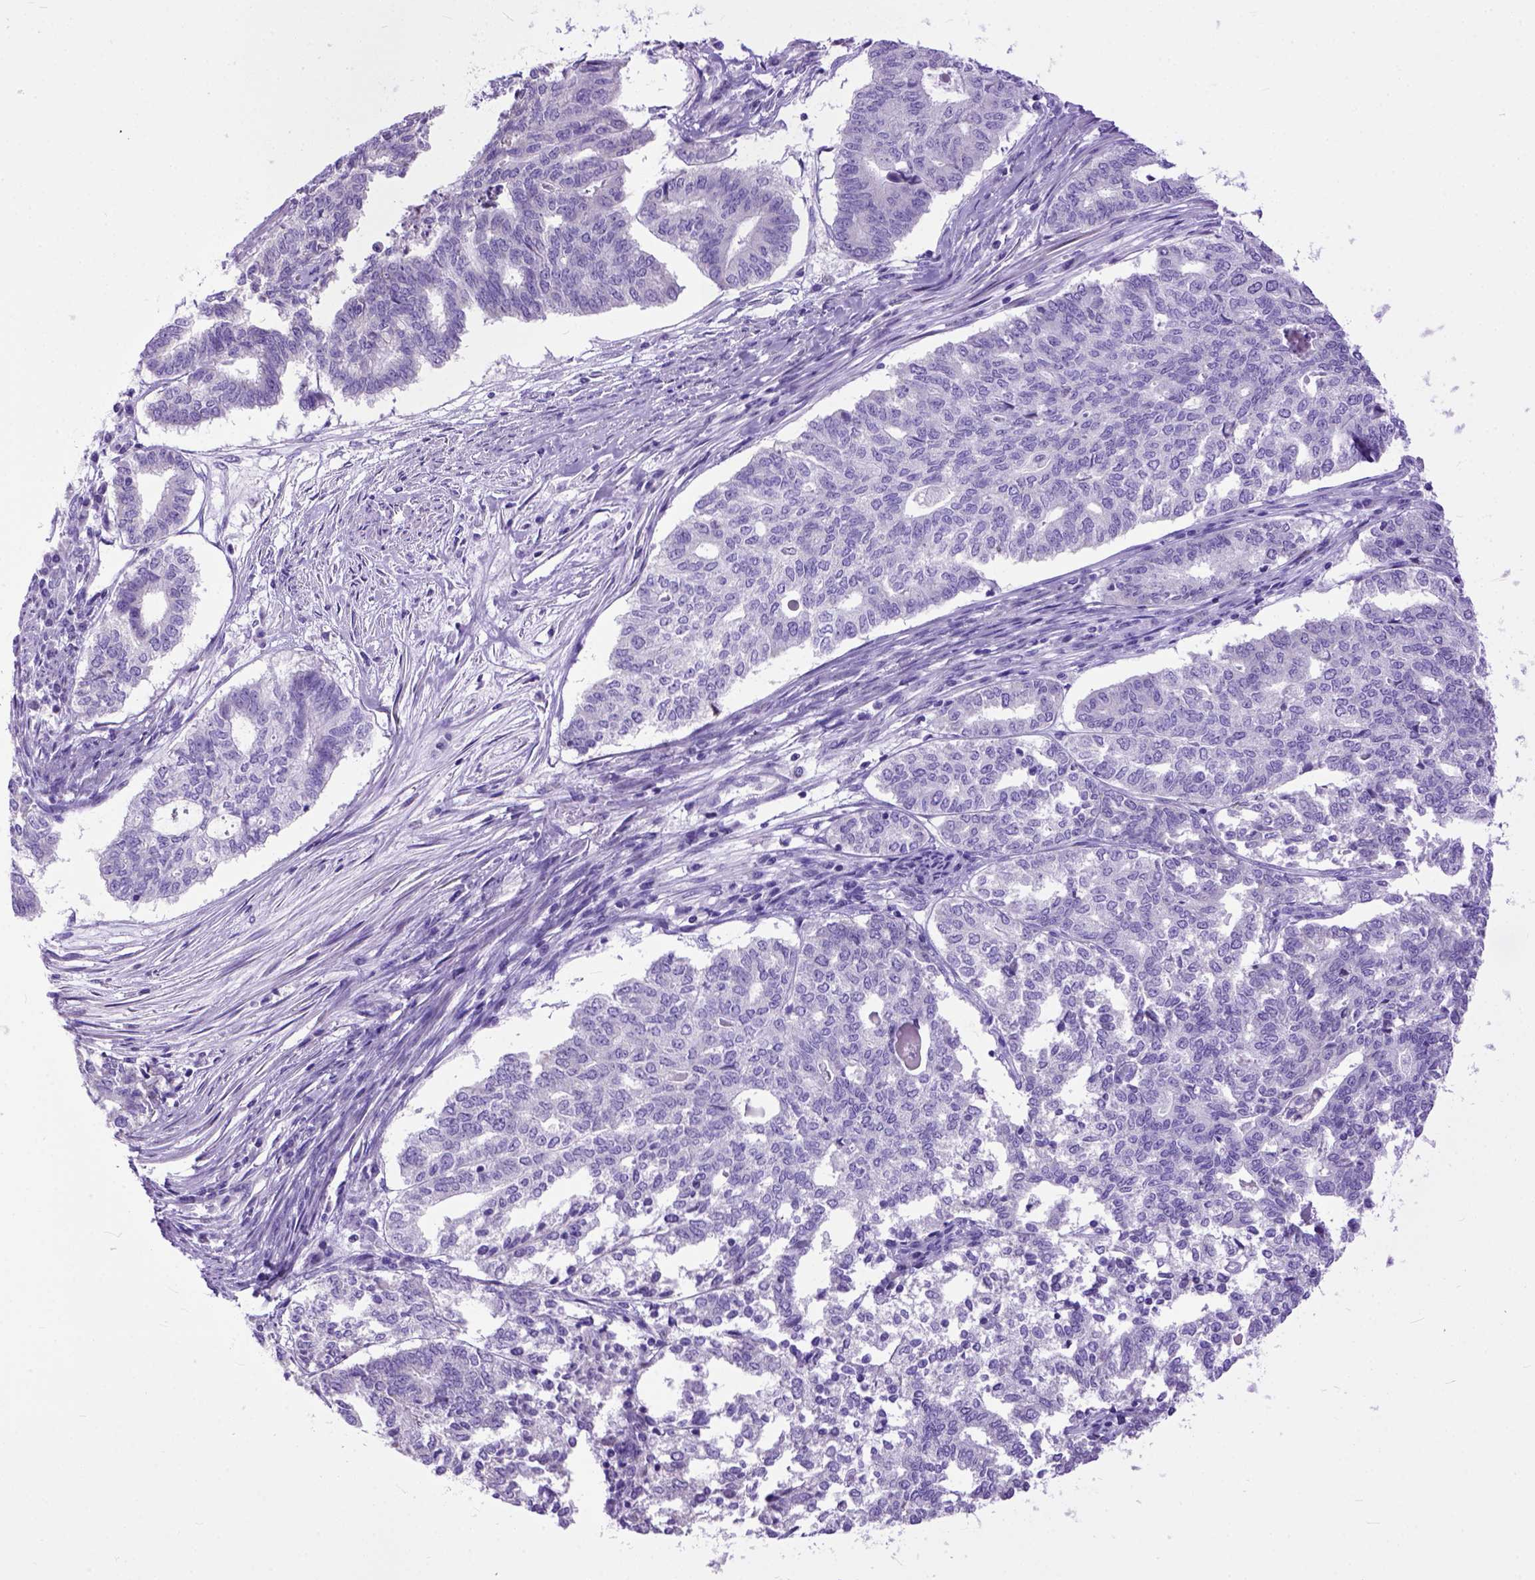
{"staining": {"intensity": "negative", "quantity": "none", "location": "none"}, "tissue": "endometrial cancer", "cell_type": "Tumor cells", "image_type": "cancer", "snomed": [{"axis": "morphology", "description": "Adenocarcinoma, NOS"}, {"axis": "topography", "description": "Endometrium"}], "caption": "Human adenocarcinoma (endometrial) stained for a protein using IHC exhibits no positivity in tumor cells.", "gene": "CRB1", "patient": {"sex": "female", "age": 79}}